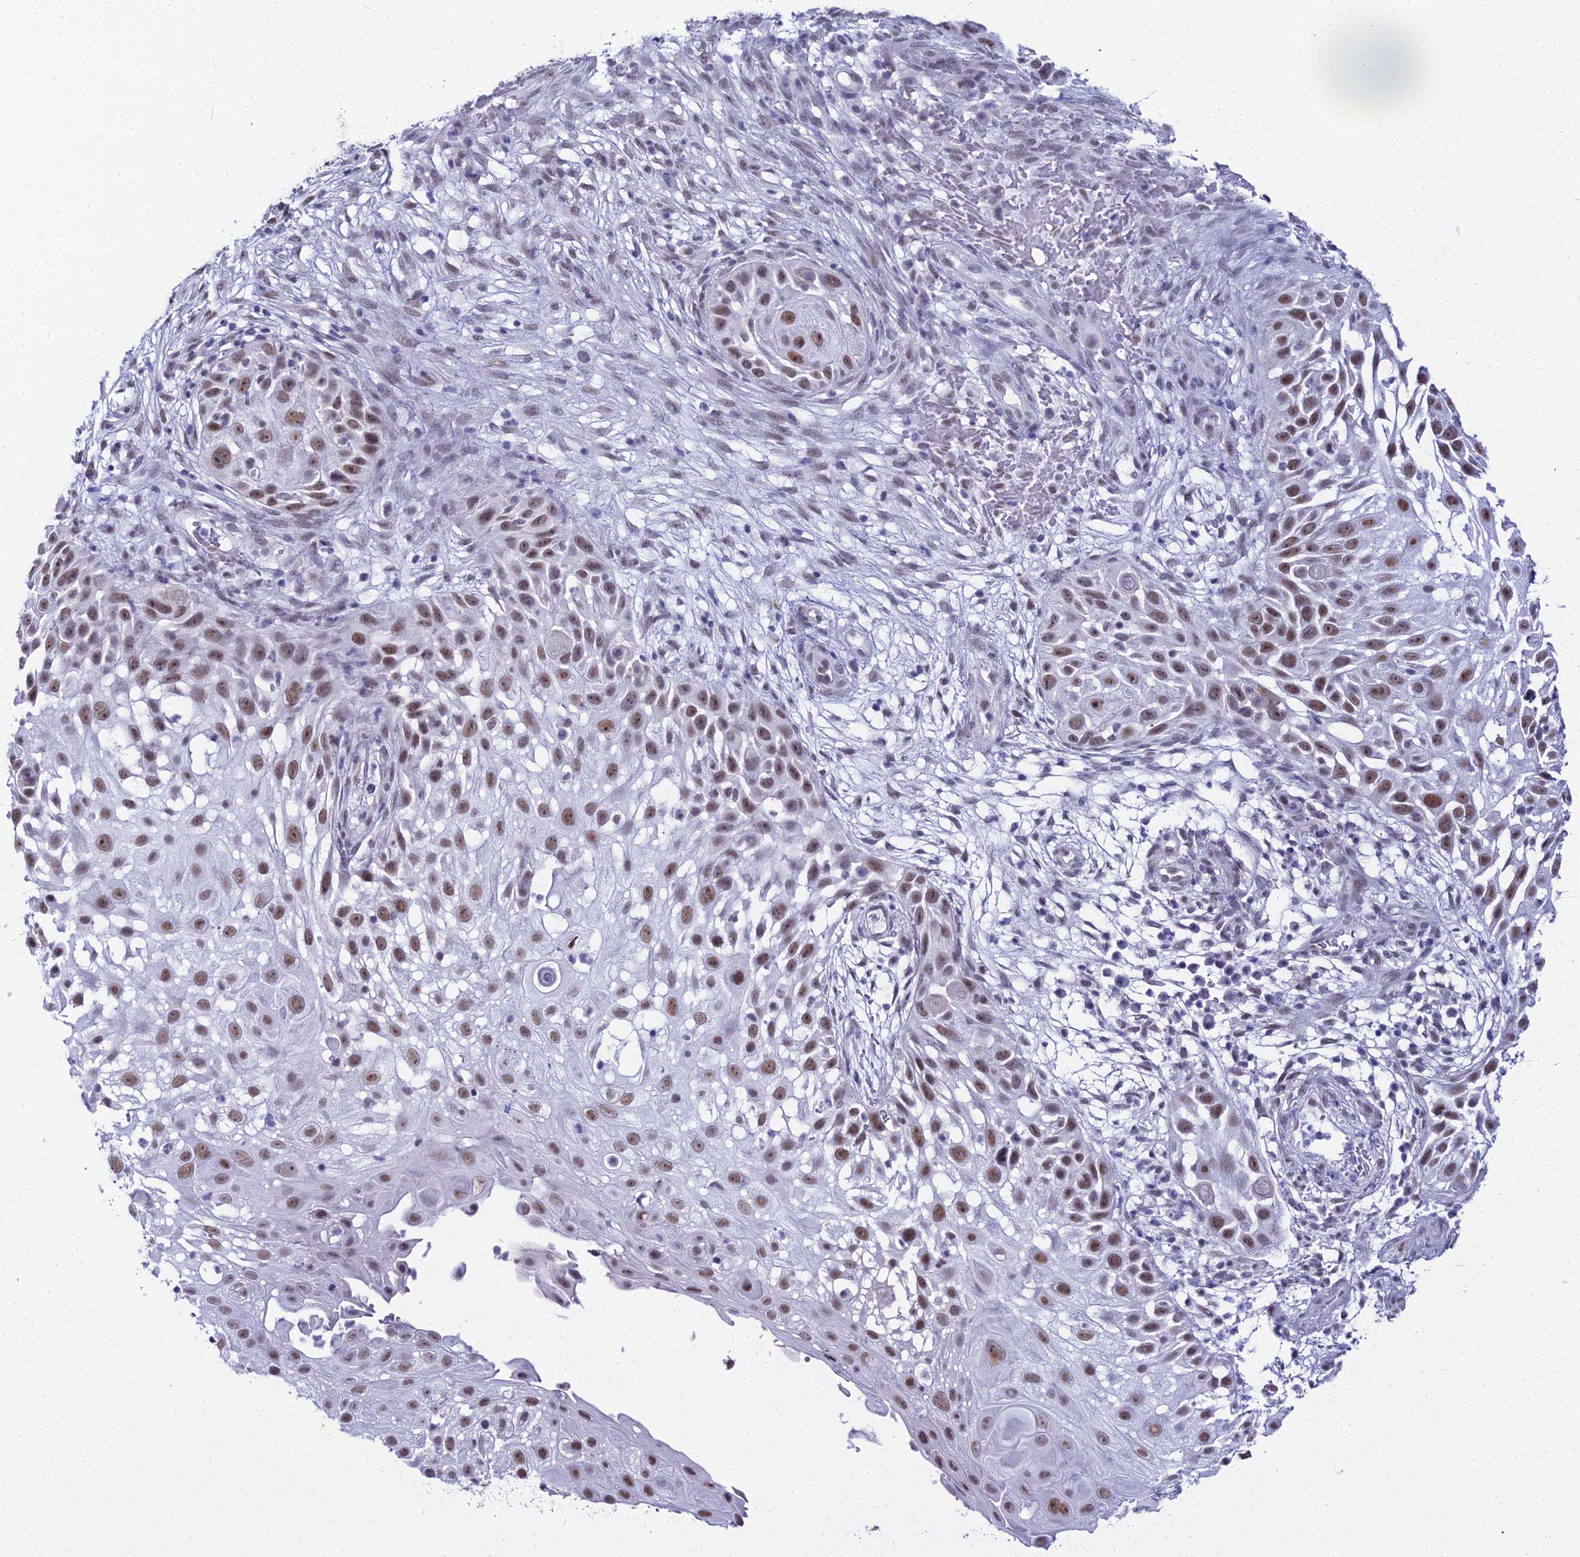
{"staining": {"intensity": "moderate", "quantity": ">75%", "location": "nuclear"}, "tissue": "skin cancer", "cell_type": "Tumor cells", "image_type": "cancer", "snomed": [{"axis": "morphology", "description": "Squamous cell carcinoma, NOS"}, {"axis": "topography", "description": "Skin"}], "caption": "This photomicrograph shows immunohistochemistry (IHC) staining of squamous cell carcinoma (skin), with medium moderate nuclear expression in approximately >75% of tumor cells.", "gene": "RBM12", "patient": {"sex": "female", "age": 44}}